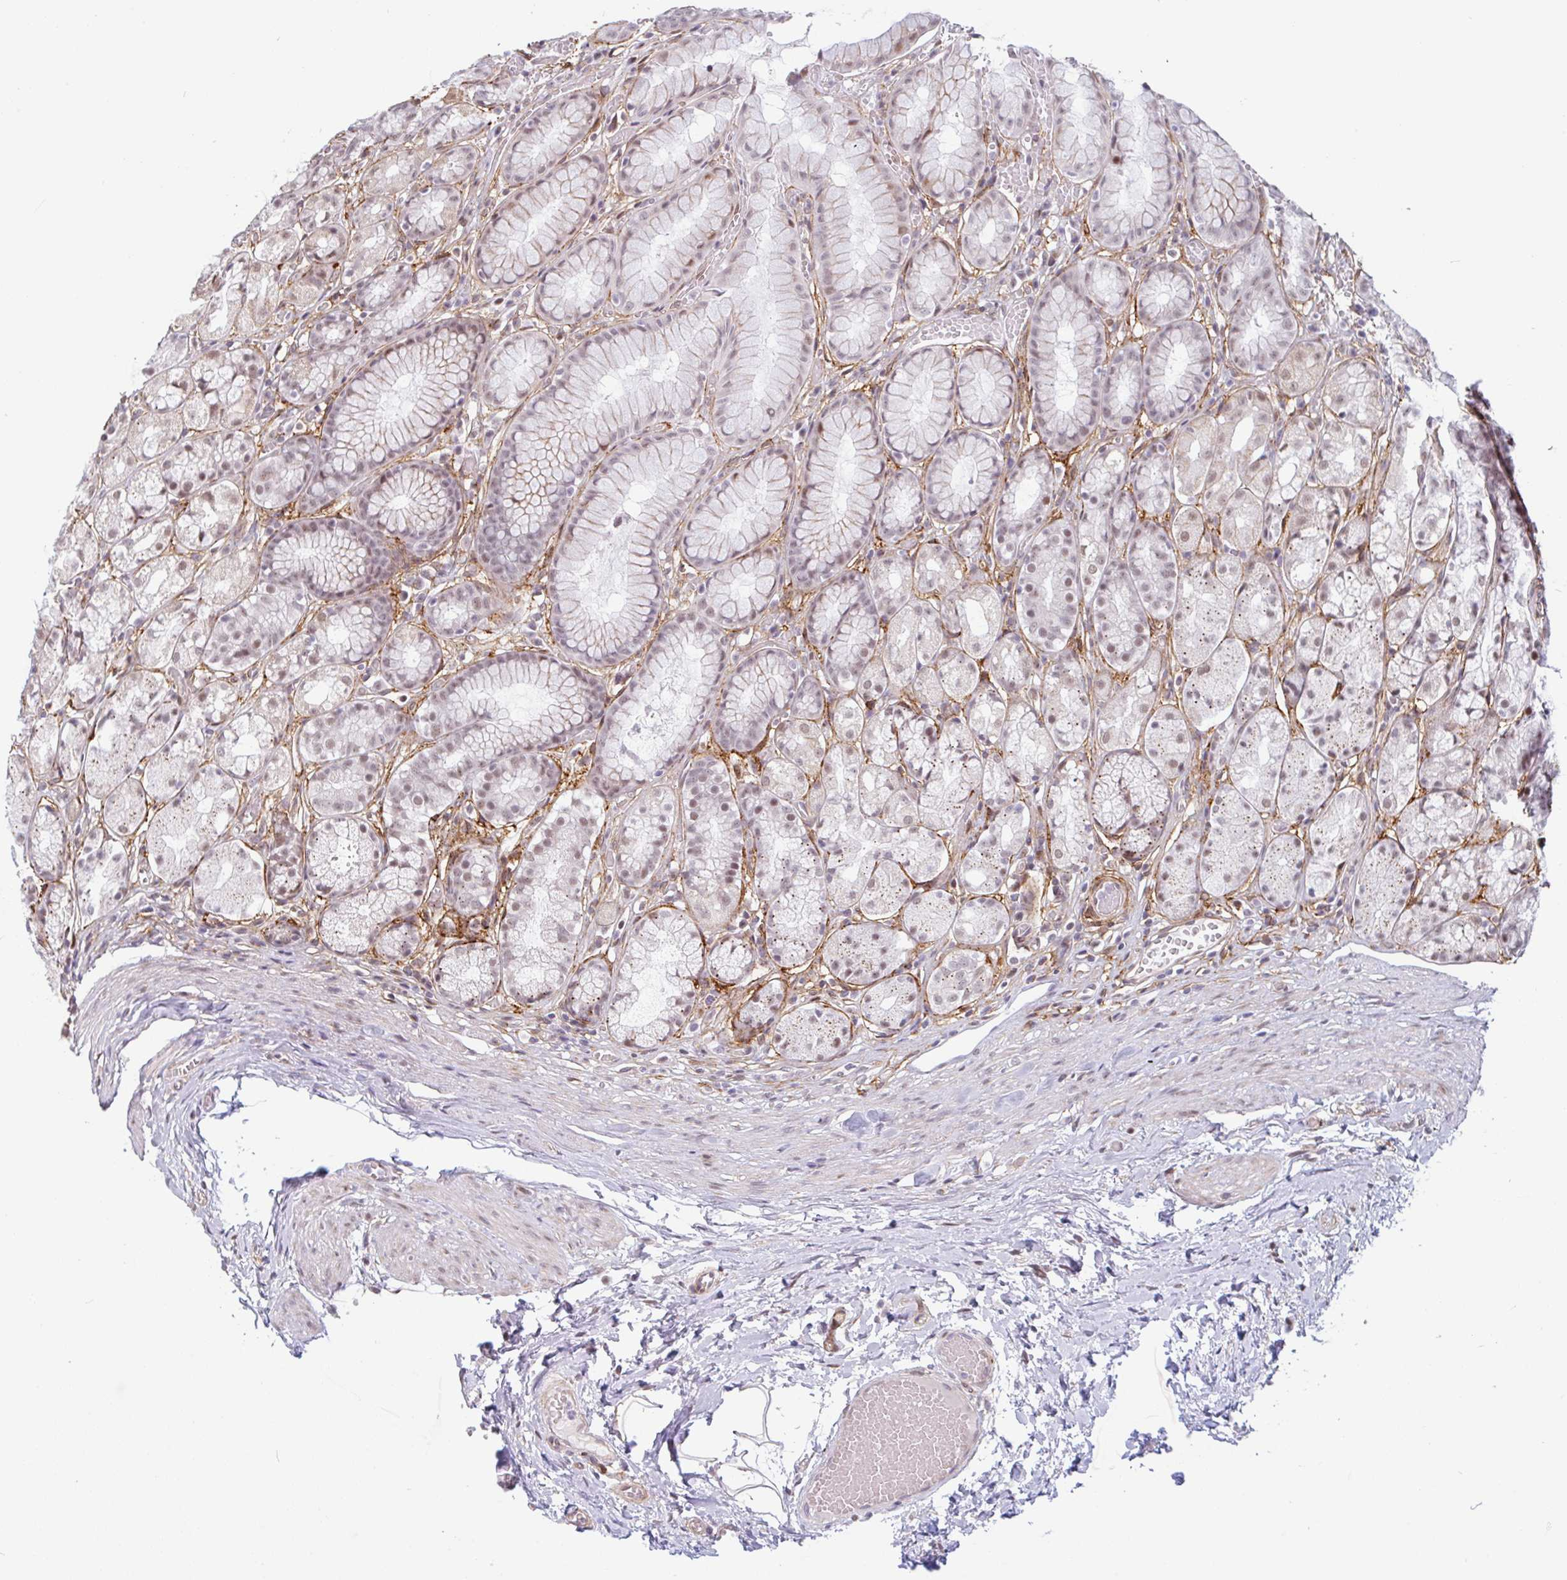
{"staining": {"intensity": "moderate", "quantity": "25%-75%", "location": "cytoplasmic/membranous,nuclear"}, "tissue": "stomach", "cell_type": "Glandular cells", "image_type": "normal", "snomed": [{"axis": "morphology", "description": "Normal tissue, NOS"}, {"axis": "topography", "description": "Smooth muscle"}, {"axis": "topography", "description": "Stomach"}], "caption": "The photomicrograph displays a brown stain indicating the presence of a protein in the cytoplasmic/membranous,nuclear of glandular cells in stomach. (Stains: DAB in brown, nuclei in blue, Microscopy: brightfield microscopy at high magnification).", "gene": "TMEM119", "patient": {"sex": "male", "age": 70}}